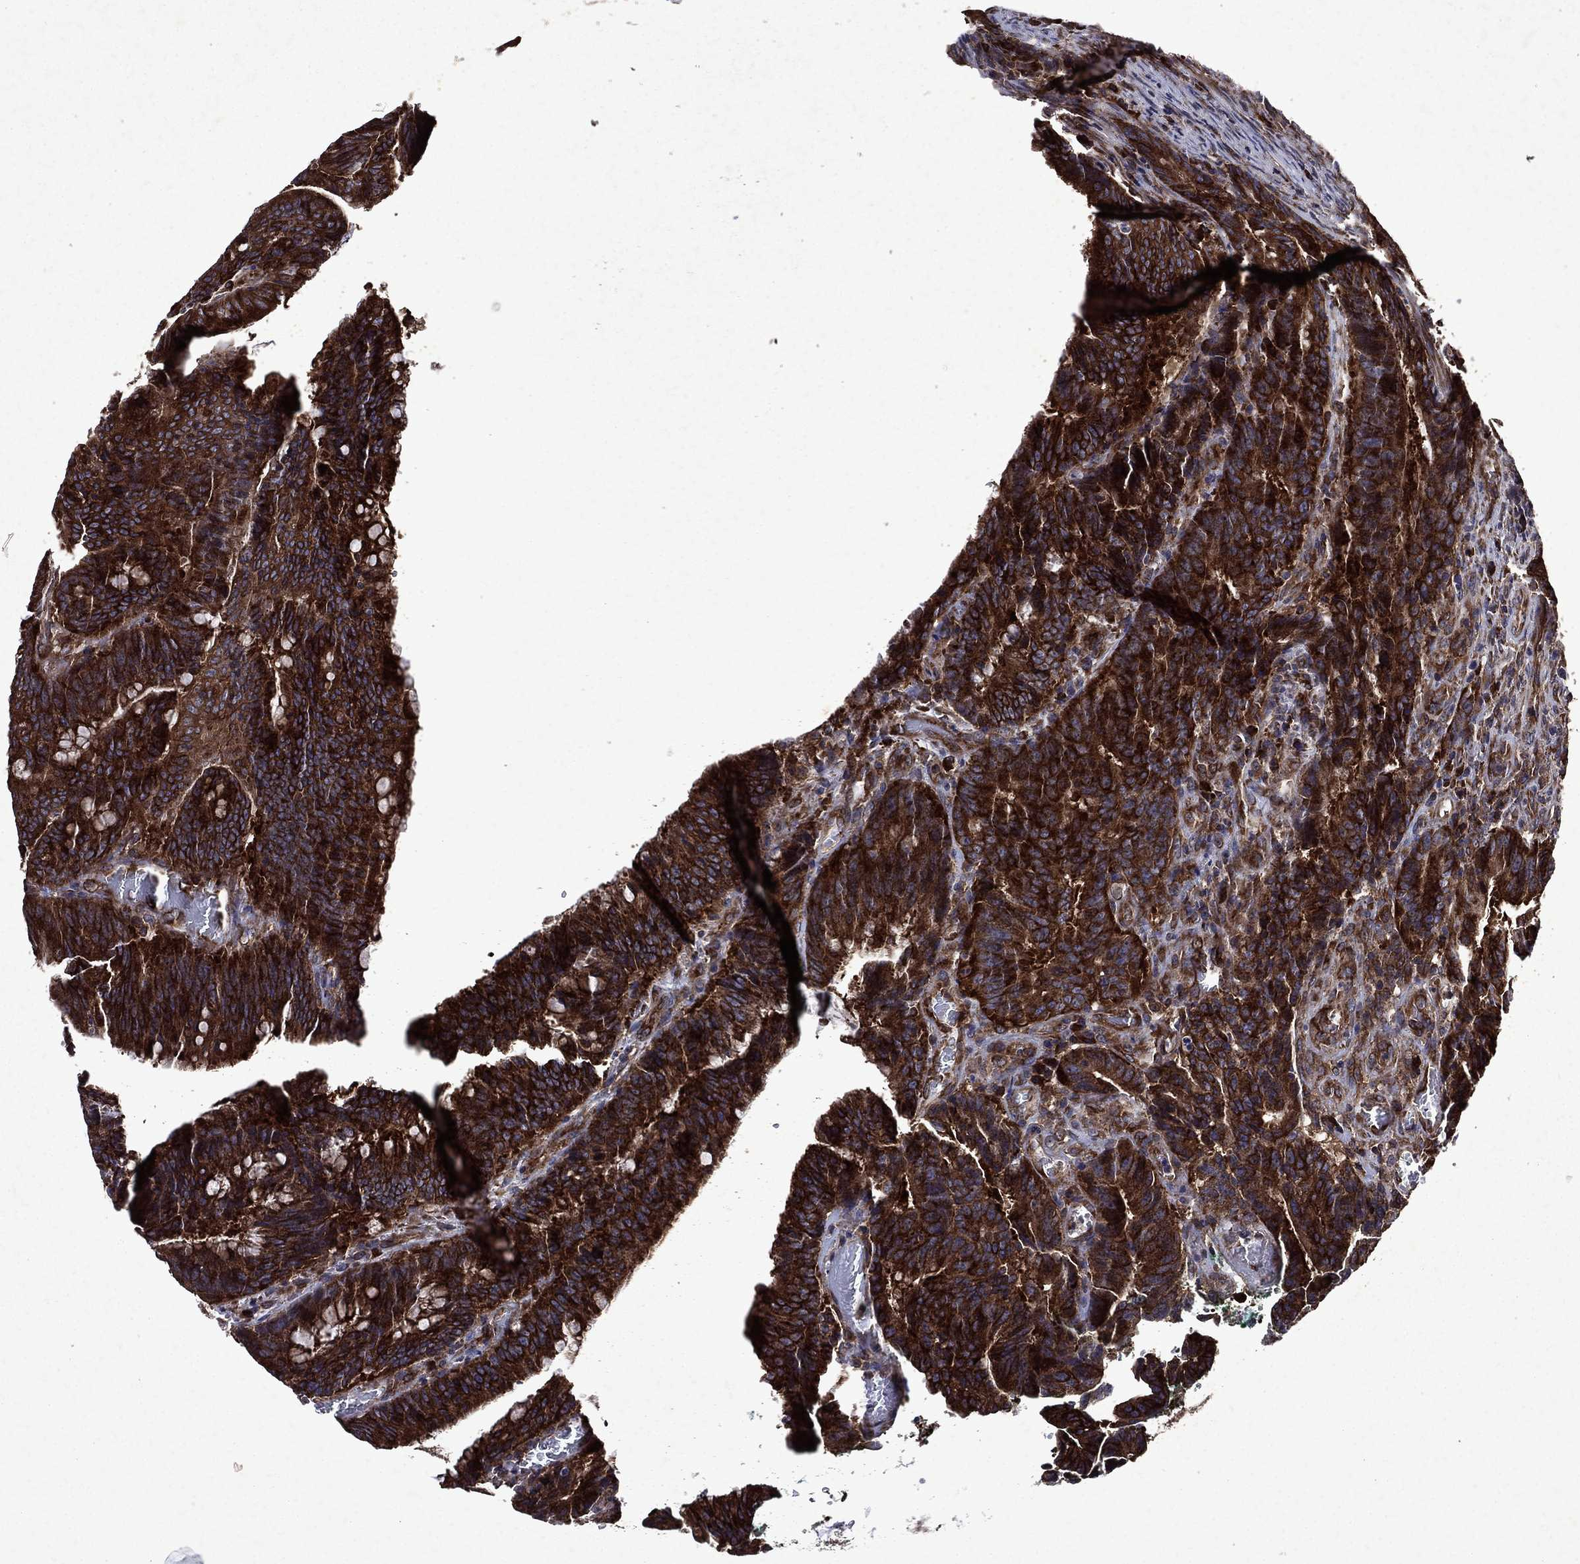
{"staining": {"intensity": "strong", "quantity": ">75%", "location": "cytoplasmic/membranous"}, "tissue": "colorectal cancer", "cell_type": "Tumor cells", "image_type": "cancer", "snomed": [{"axis": "morphology", "description": "Adenocarcinoma, NOS"}, {"axis": "topography", "description": "Colon"}], "caption": "Colorectal adenocarcinoma was stained to show a protein in brown. There is high levels of strong cytoplasmic/membranous staining in approximately >75% of tumor cells.", "gene": "EIF2B4", "patient": {"sex": "female", "age": 87}}